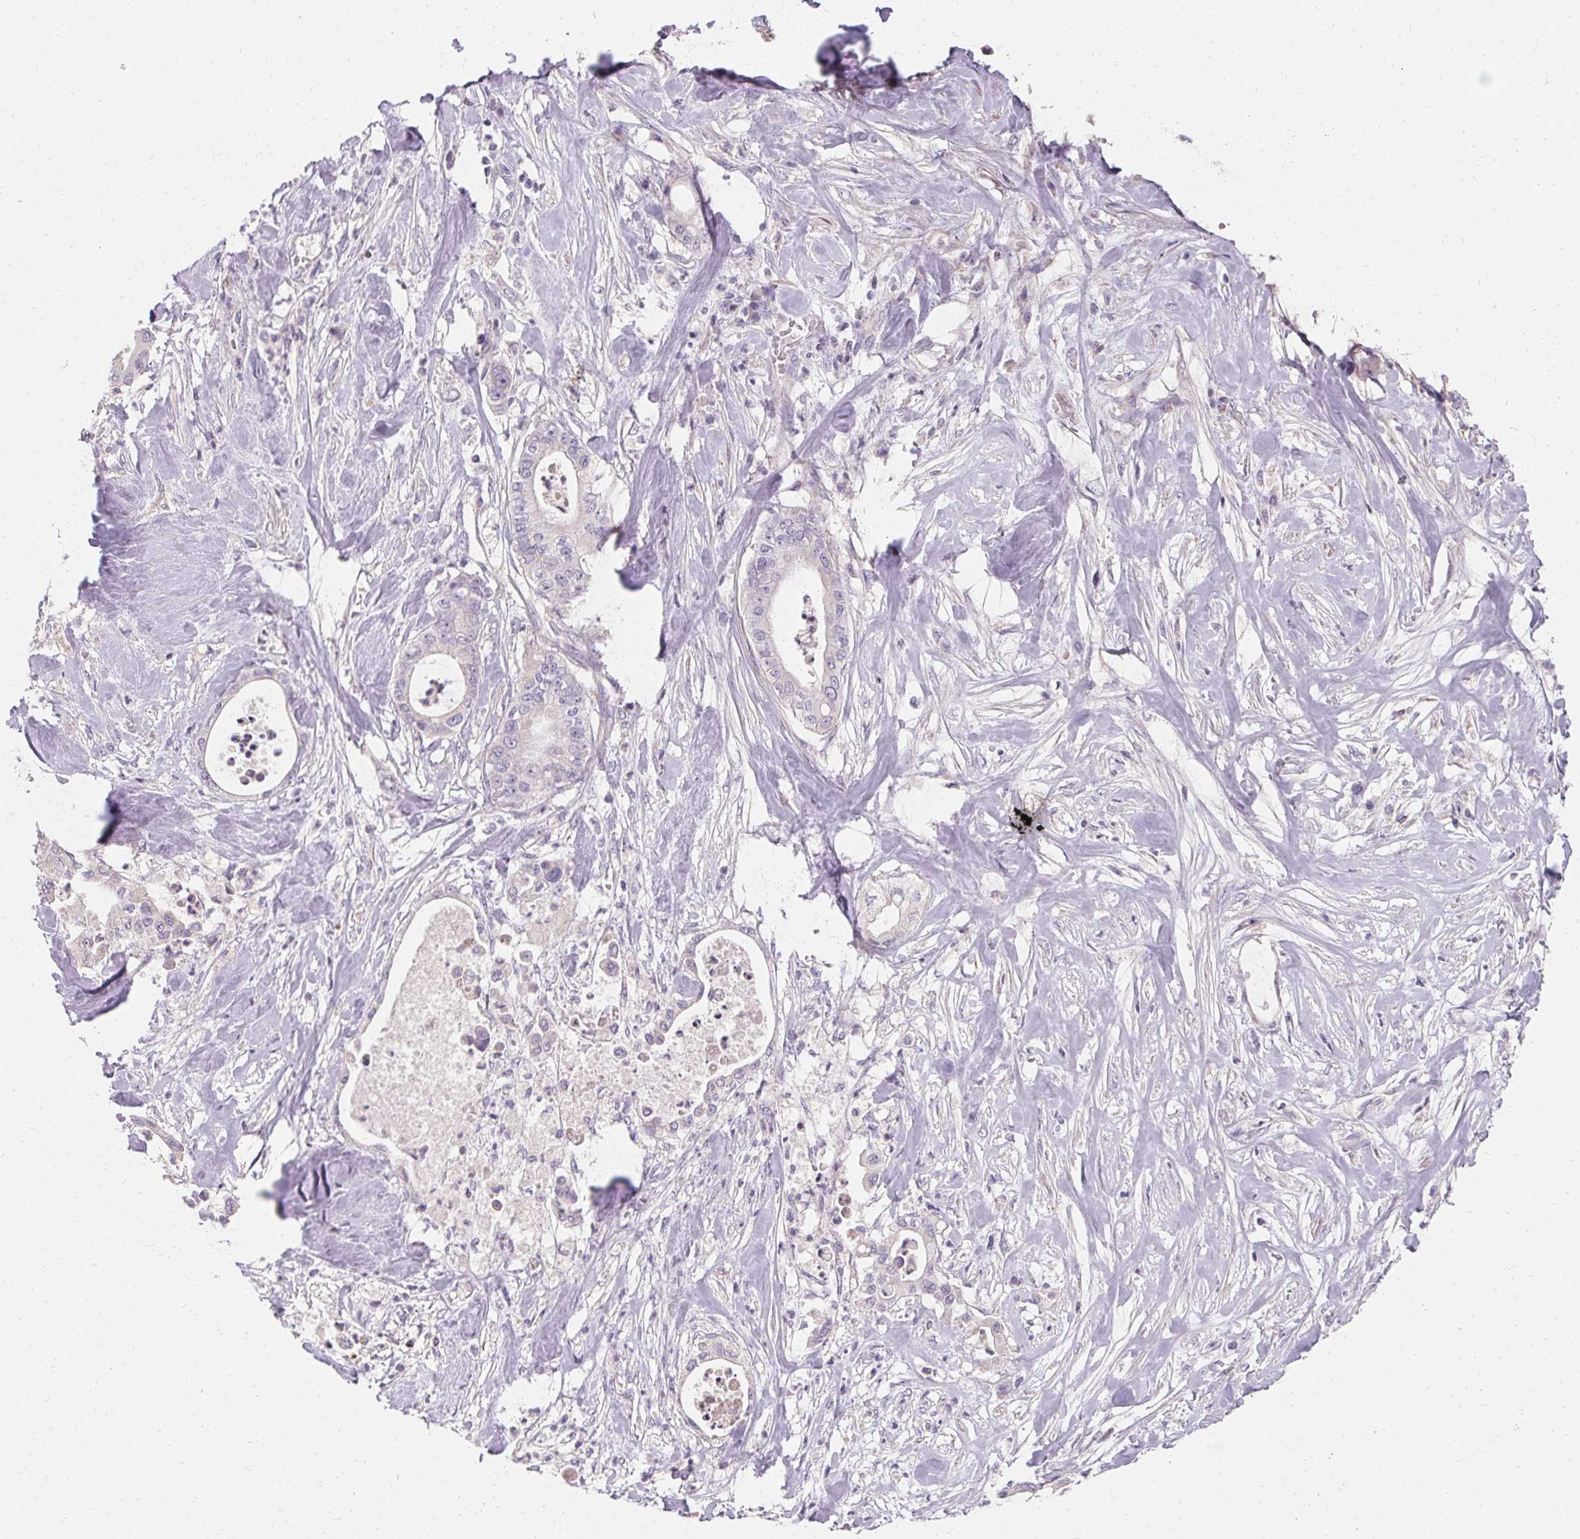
{"staining": {"intensity": "negative", "quantity": "none", "location": "none"}, "tissue": "pancreatic cancer", "cell_type": "Tumor cells", "image_type": "cancer", "snomed": [{"axis": "morphology", "description": "Adenocarcinoma, NOS"}, {"axis": "topography", "description": "Pancreas"}], "caption": "The photomicrograph shows no staining of tumor cells in pancreatic cancer (adenocarcinoma). The staining was performed using DAB (3,3'-diaminobenzidine) to visualize the protein expression in brown, while the nuclei were stained in blue with hematoxylin (Magnification: 20x).", "gene": "TRIP13", "patient": {"sex": "male", "age": 71}}